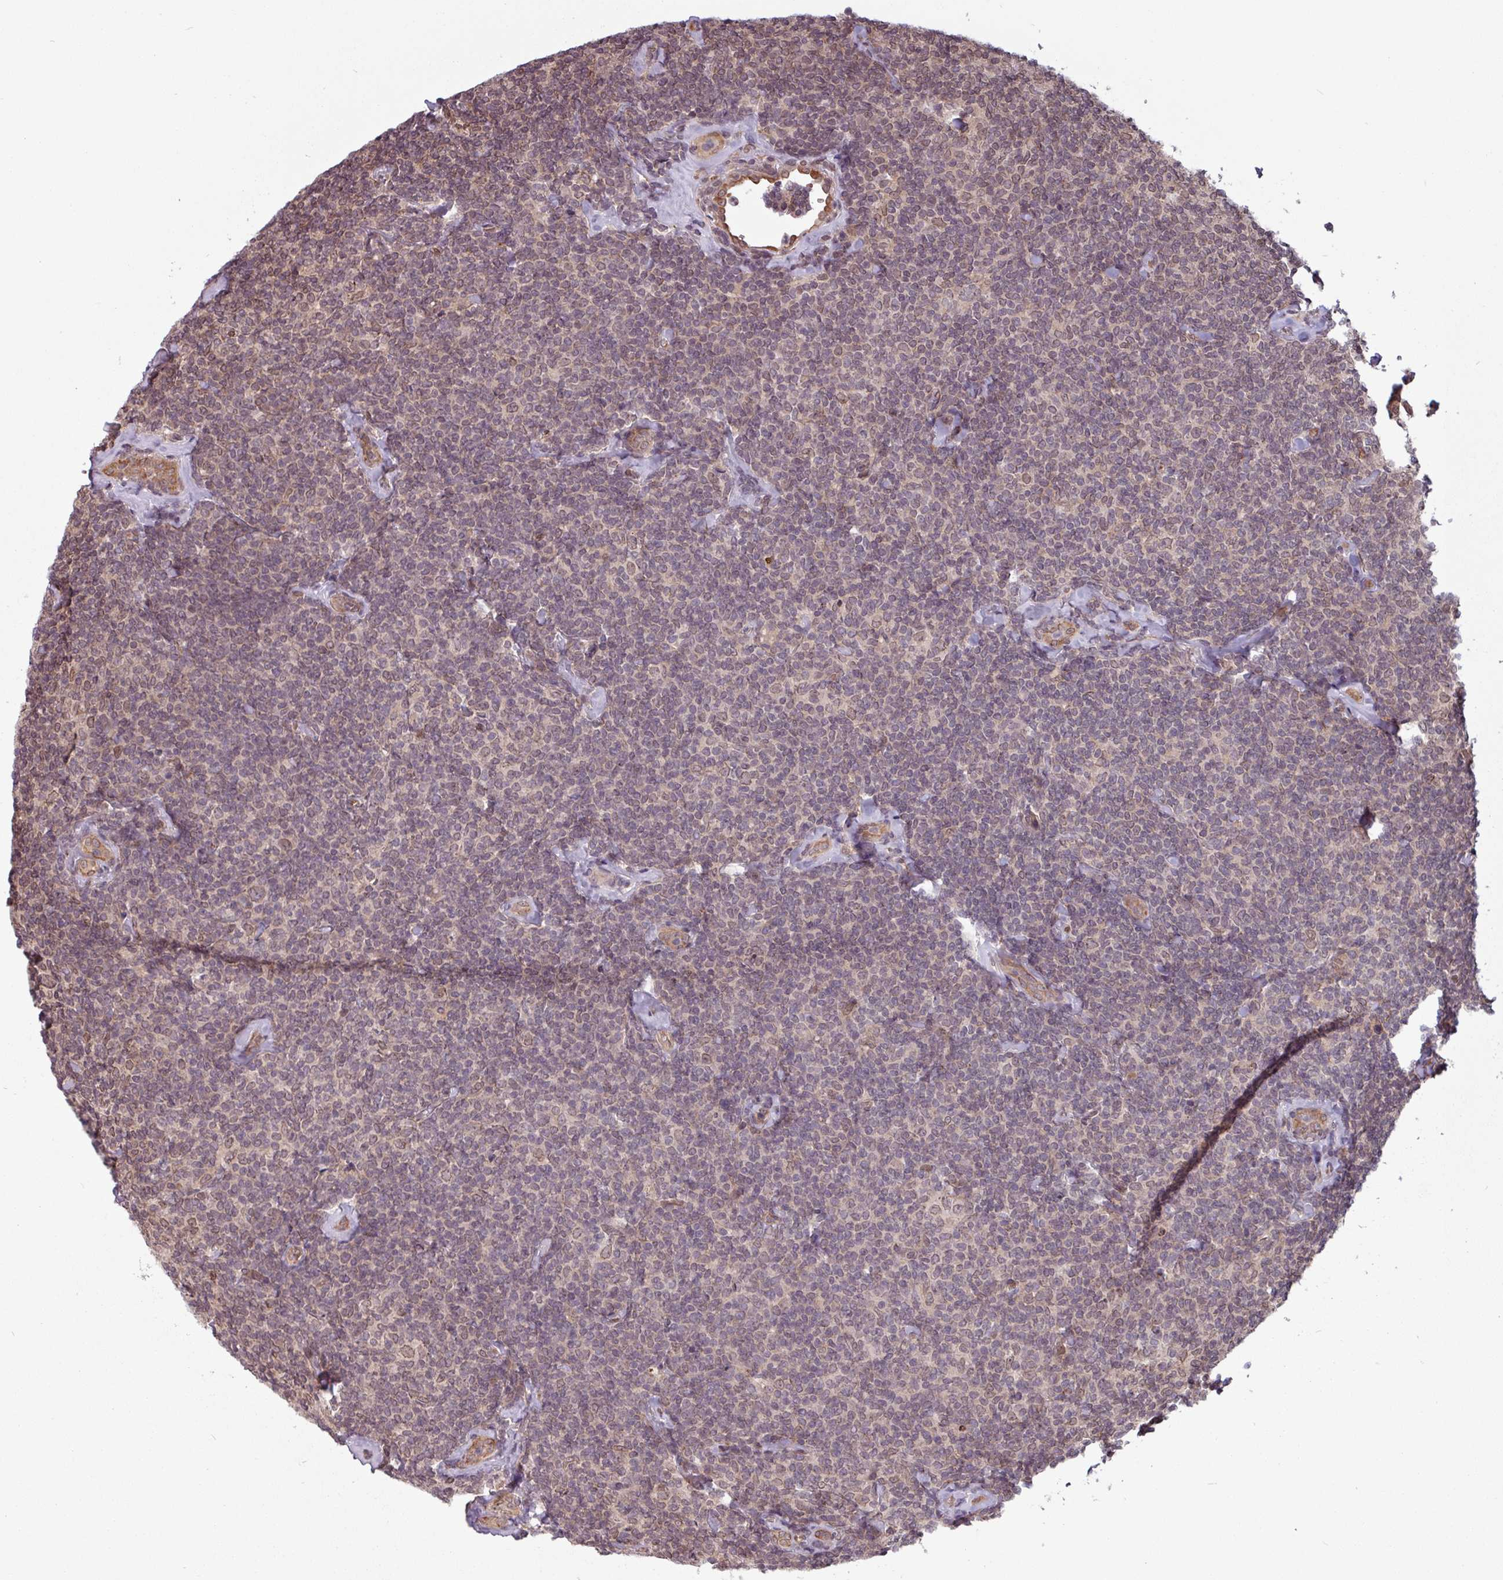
{"staining": {"intensity": "weak", "quantity": "25%-75%", "location": "nuclear"}, "tissue": "lymphoma", "cell_type": "Tumor cells", "image_type": "cancer", "snomed": [{"axis": "morphology", "description": "Malignant lymphoma, non-Hodgkin's type, Low grade"}, {"axis": "topography", "description": "Lymph node"}], "caption": "This photomicrograph displays malignant lymphoma, non-Hodgkin's type (low-grade) stained with immunohistochemistry to label a protein in brown. The nuclear of tumor cells show weak positivity for the protein. Nuclei are counter-stained blue.", "gene": "RBM4B", "patient": {"sex": "female", "age": 56}}